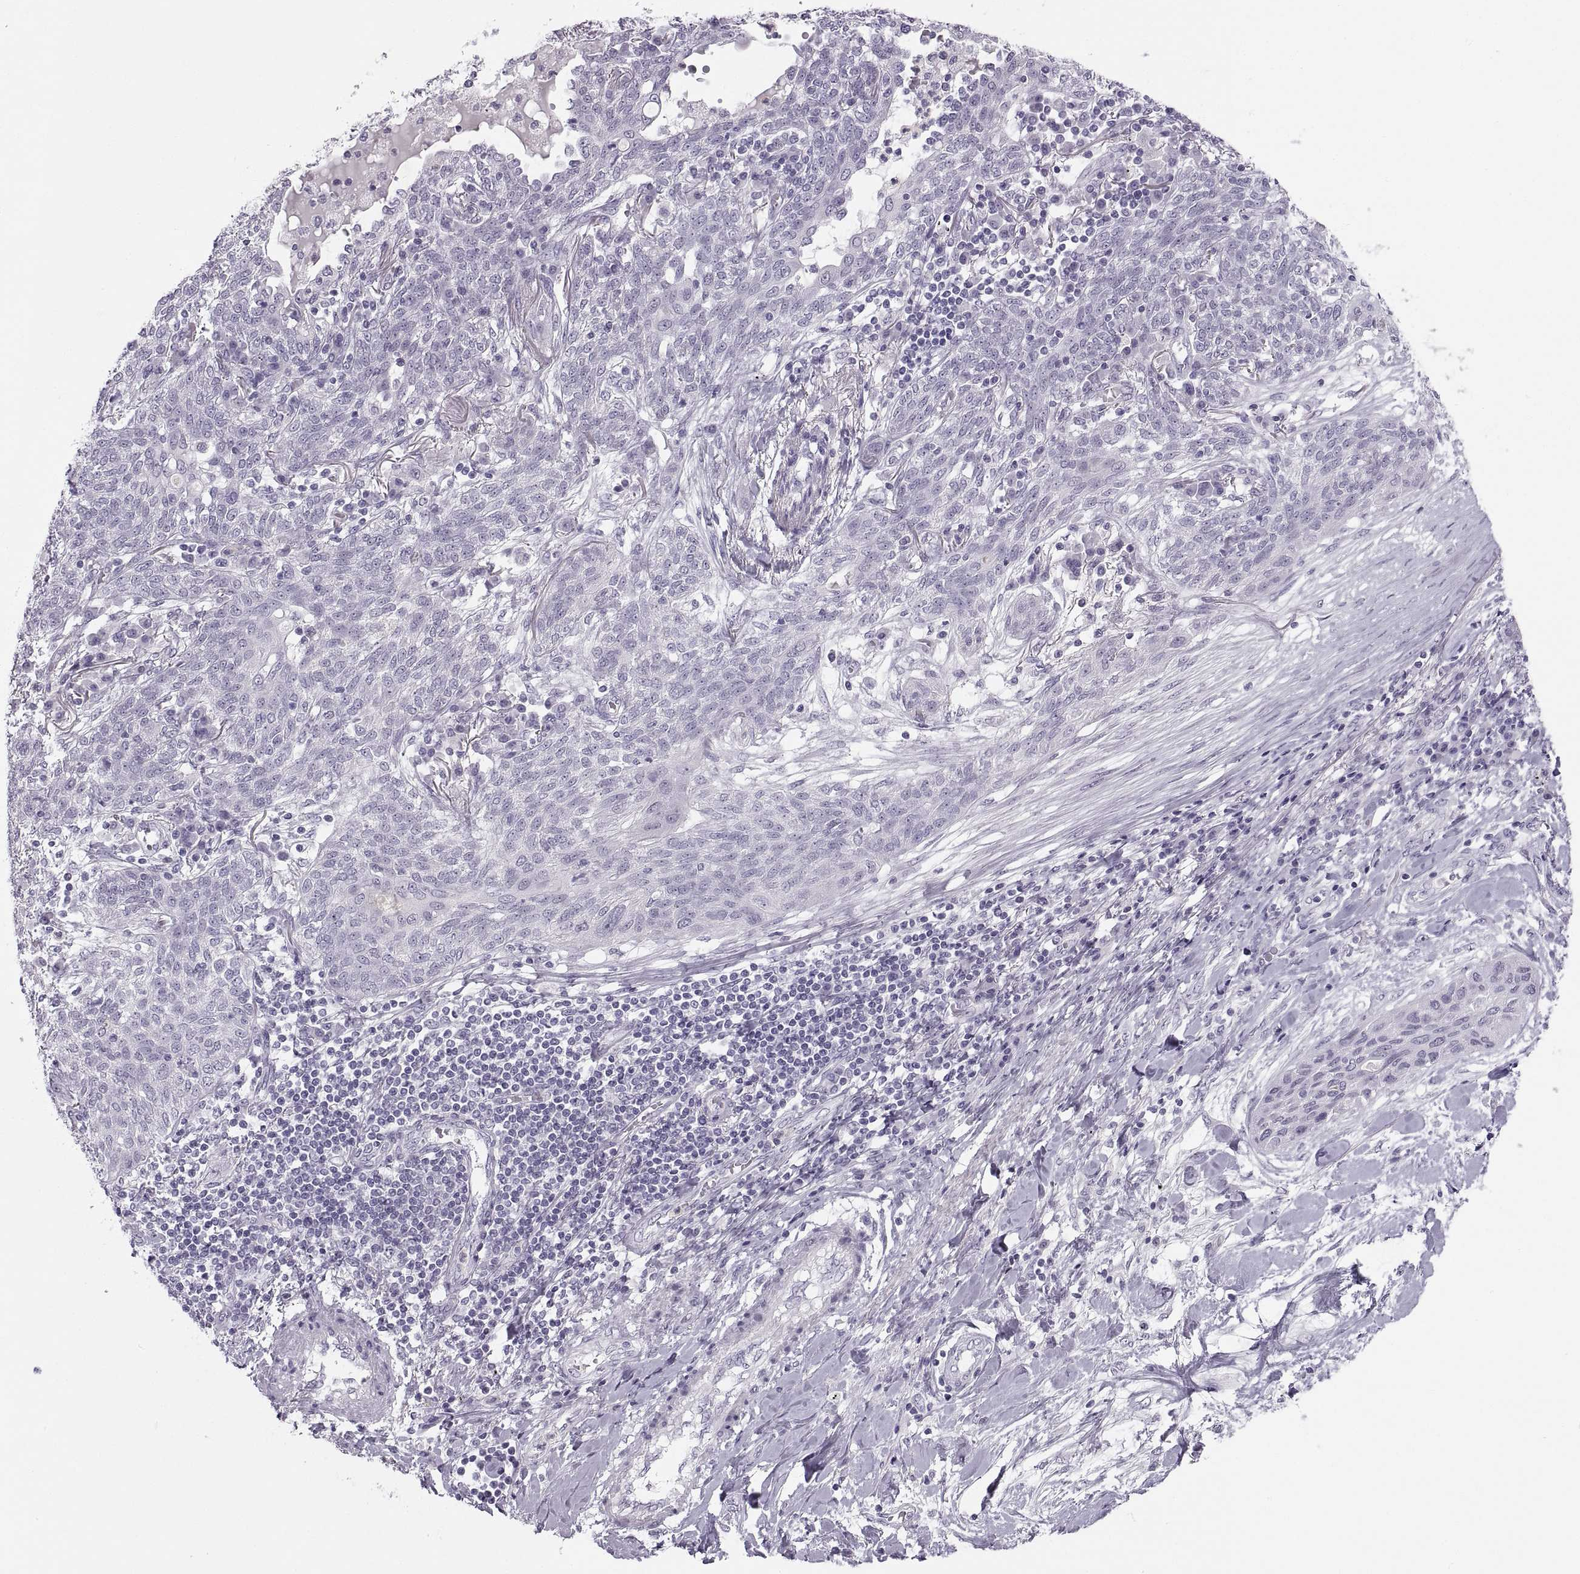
{"staining": {"intensity": "negative", "quantity": "none", "location": "none"}, "tissue": "lung cancer", "cell_type": "Tumor cells", "image_type": "cancer", "snomed": [{"axis": "morphology", "description": "Squamous cell carcinoma, NOS"}, {"axis": "topography", "description": "Lung"}], "caption": "An IHC histopathology image of lung cancer is shown. There is no staining in tumor cells of lung cancer.", "gene": "C3orf22", "patient": {"sex": "female", "age": 70}}